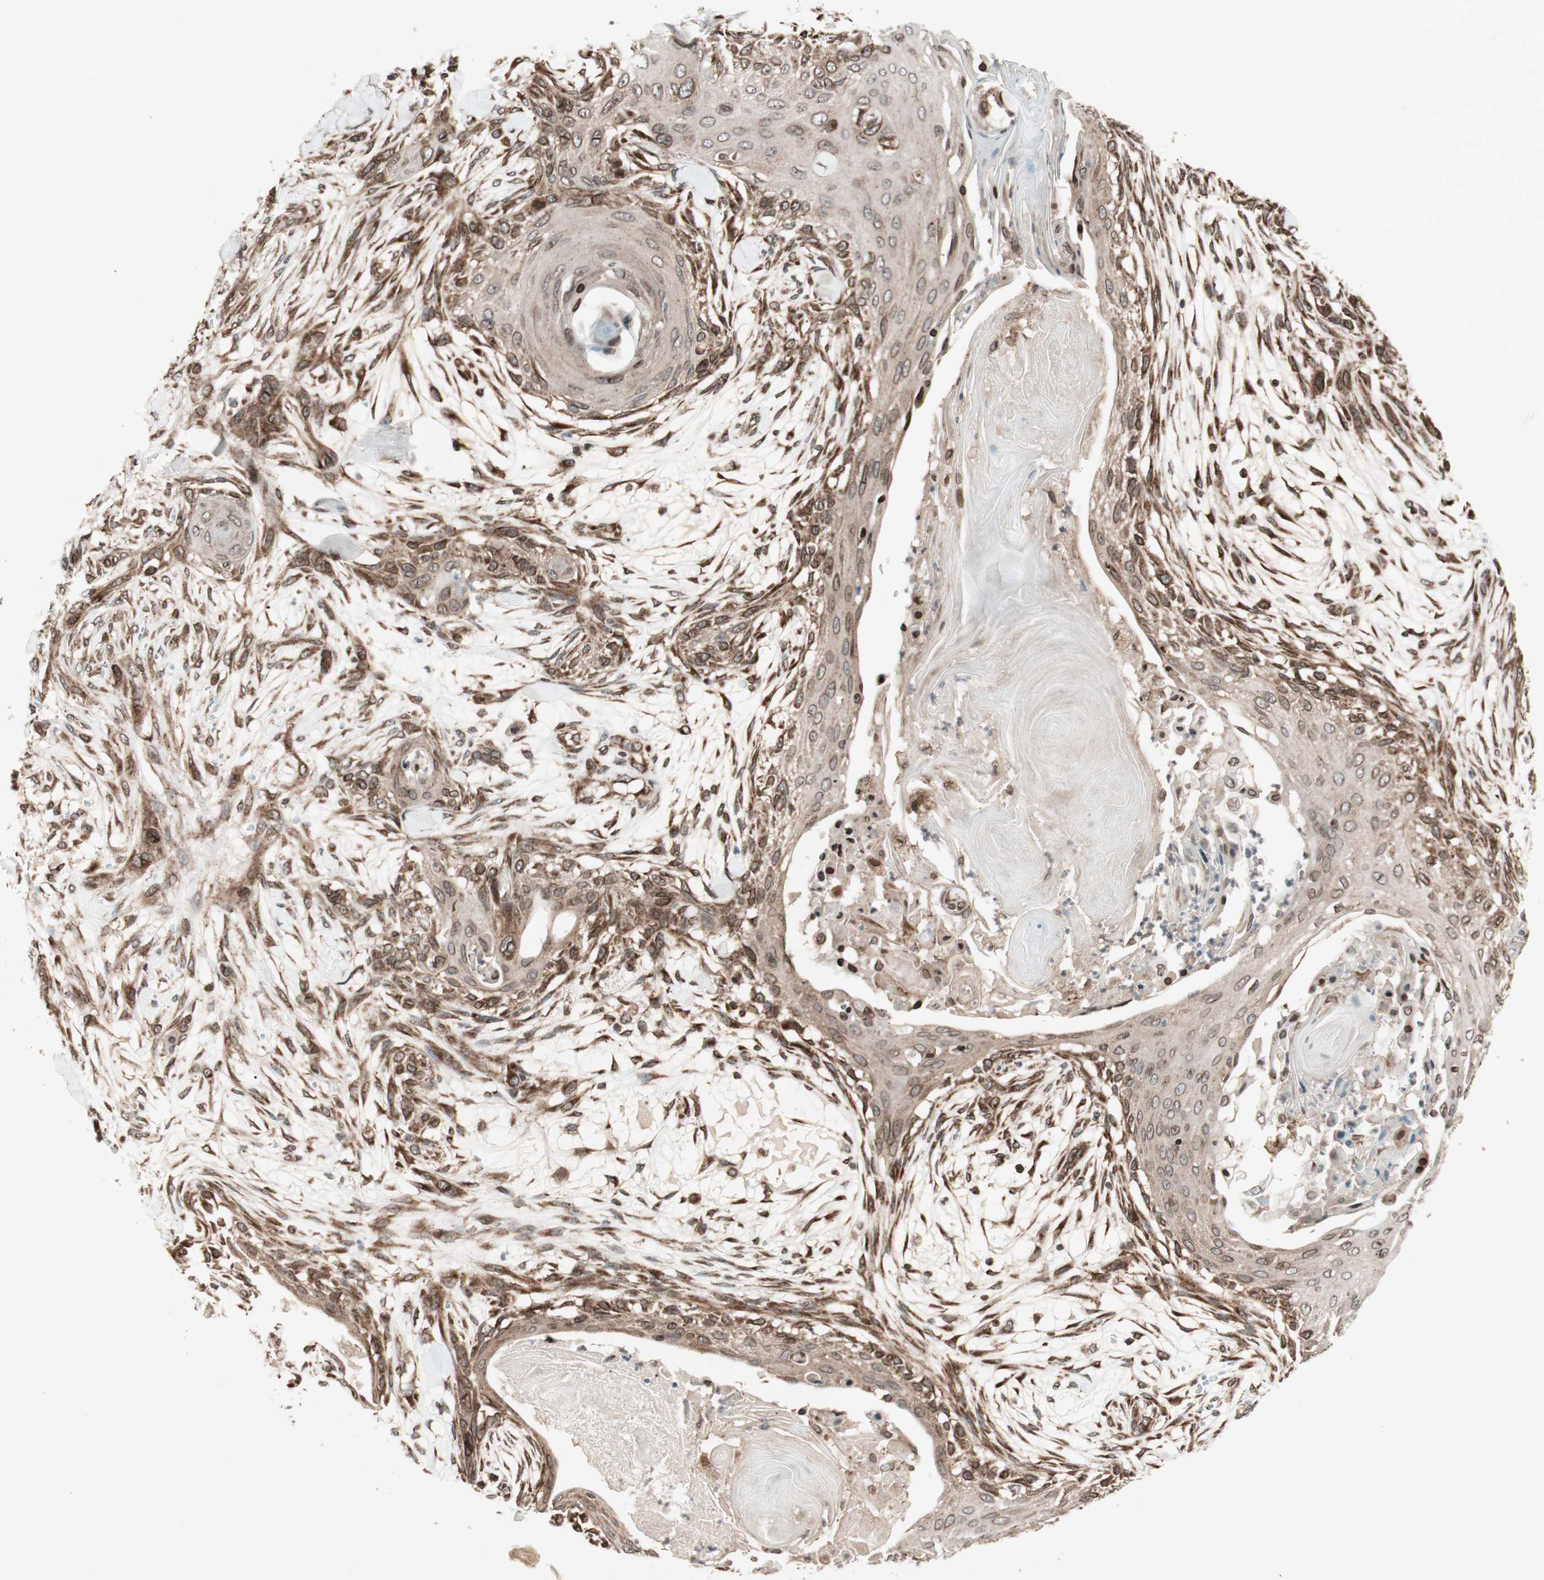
{"staining": {"intensity": "moderate", "quantity": ">75%", "location": "cytoplasmic/membranous,nuclear"}, "tissue": "skin cancer", "cell_type": "Tumor cells", "image_type": "cancer", "snomed": [{"axis": "morphology", "description": "Squamous cell carcinoma, NOS"}, {"axis": "topography", "description": "Skin"}], "caption": "This image shows skin squamous cell carcinoma stained with IHC to label a protein in brown. The cytoplasmic/membranous and nuclear of tumor cells show moderate positivity for the protein. Nuclei are counter-stained blue.", "gene": "NUP62", "patient": {"sex": "female", "age": 59}}